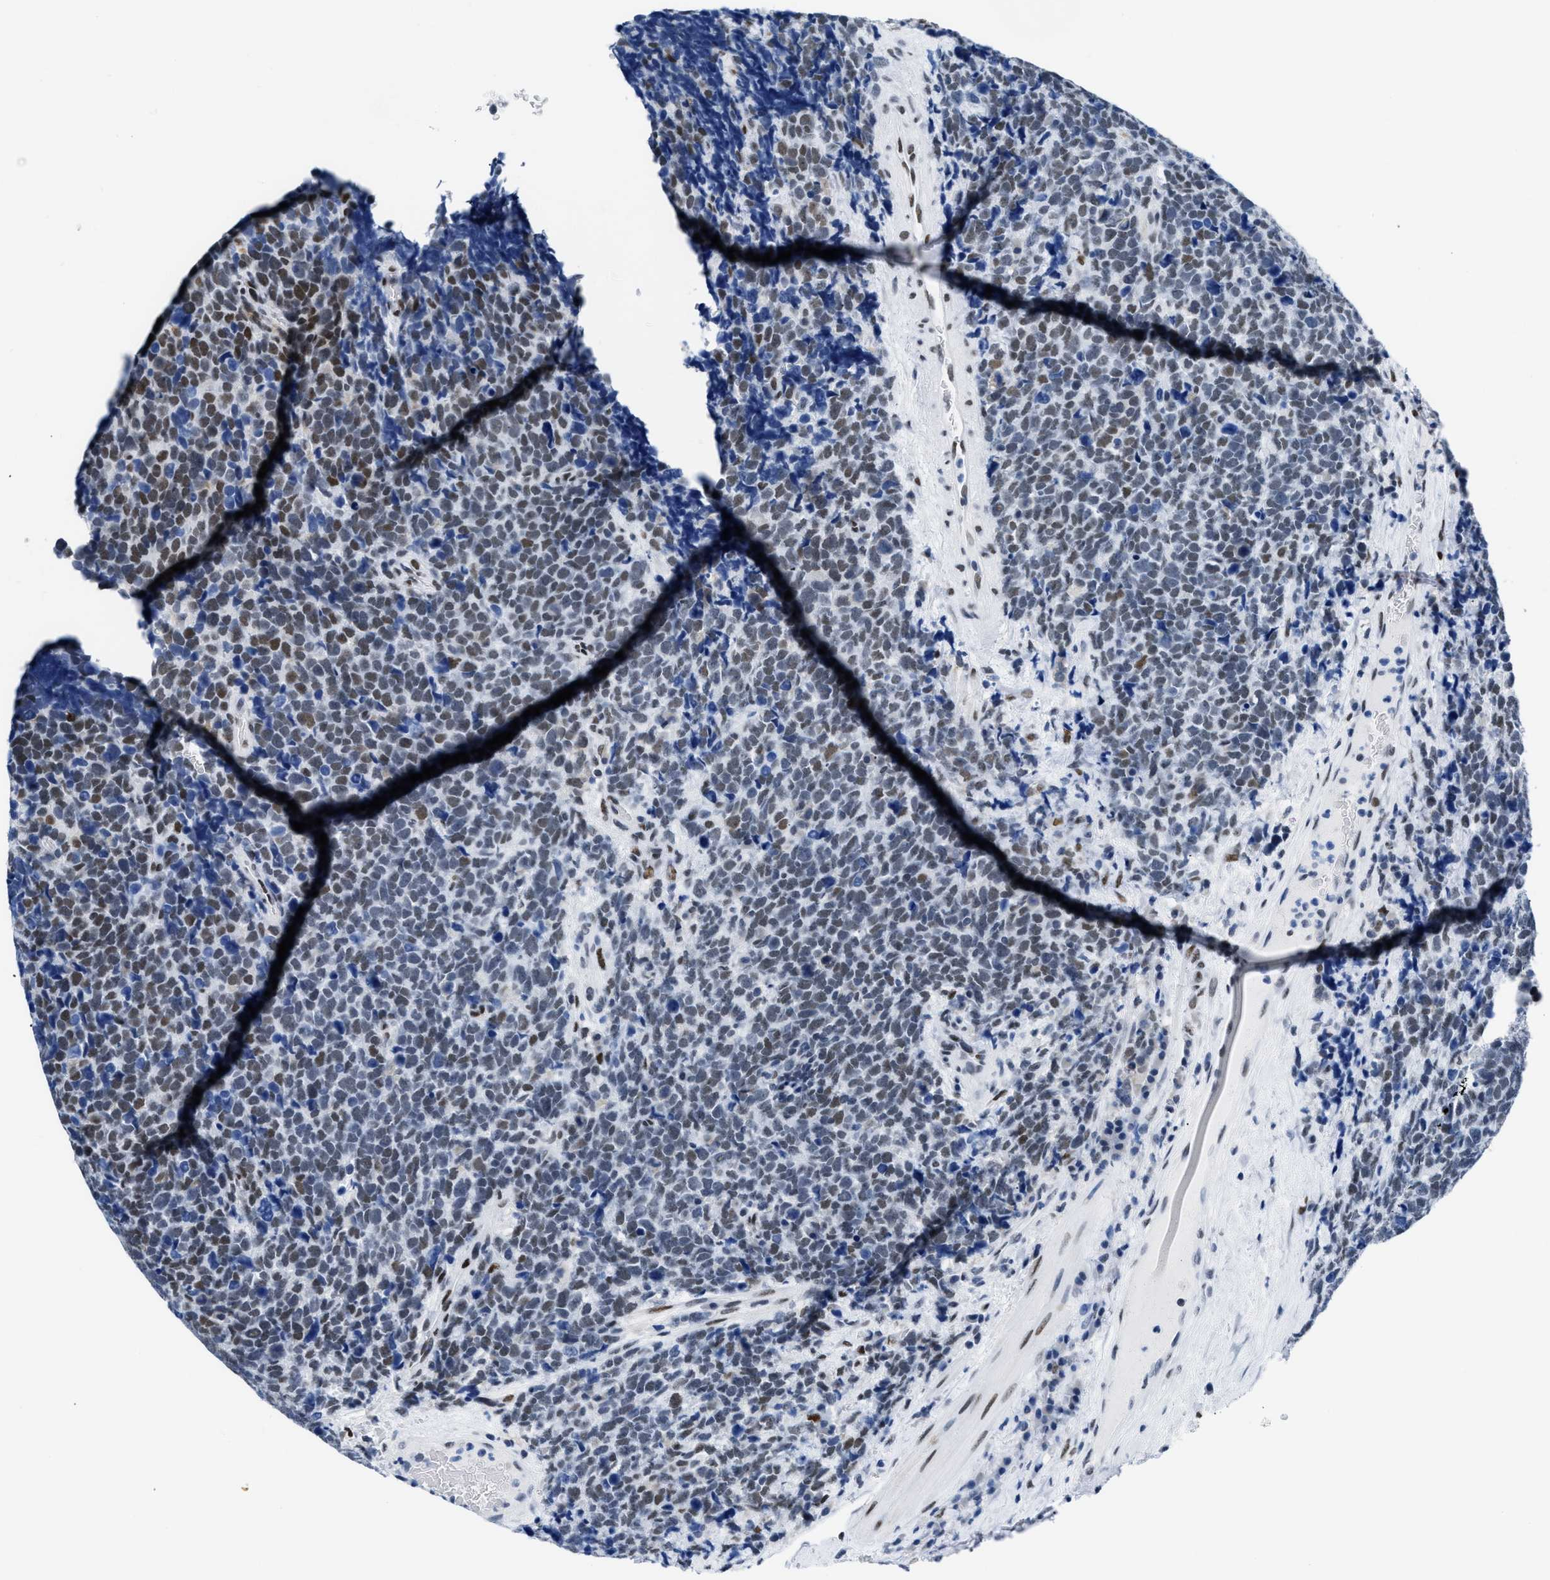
{"staining": {"intensity": "moderate", "quantity": "25%-75%", "location": "nuclear"}, "tissue": "urothelial cancer", "cell_type": "Tumor cells", "image_type": "cancer", "snomed": [{"axis": "morphology", "description": "Urothelial carcinoma, High grade"}, {"axis": "topography", "description": "Urinary bladder"}], "caption": "Urothelial carcinoma (high-grade) tissue displays moderate nuclear positivity in approximately 25%-75% of tumor cells", "gene": "CTBP1", "patient": {"sex": "female", "age": 82}}